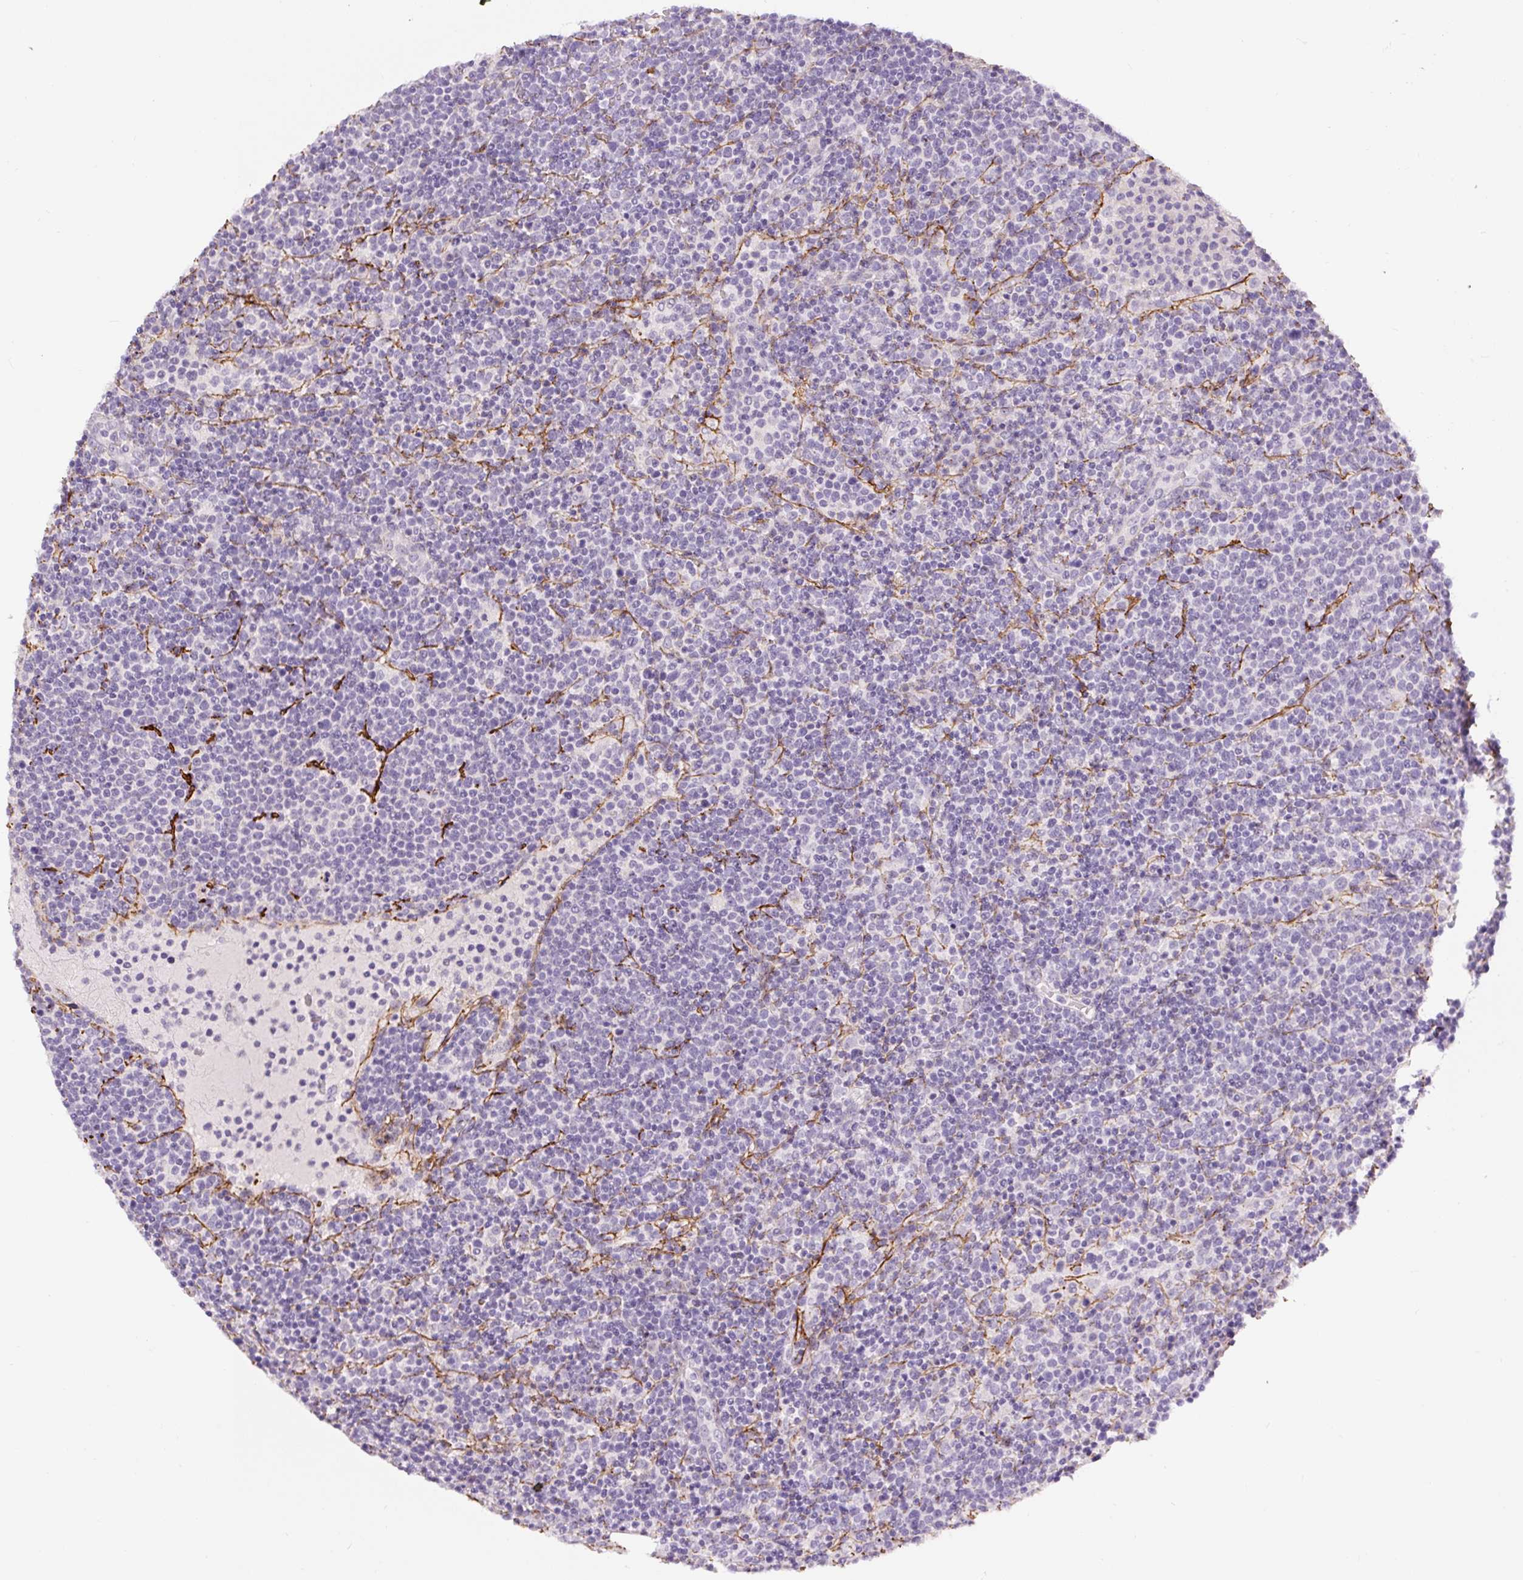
{"staining": {"intensity": "negative", "quantity": "none", "location": "none"}, "tissue": "lymphoma", "cell_type": "Tumor cells", "image_type": "cancer", "snomed": [{"axis": "morphology", "description": "Malignant lymphoma, non-Hodgkin's type, High grade"}, {"axis": "topography", "description": "Lymph node"}], "caption": "DAB immunohistochemical staining of malignant lymphoma, non-Hodgkin's type (high-grade) exhibits no significant staining in tumor cells.", "gene": "FBN1", "patient": {"sex": "male", "age": 61}}